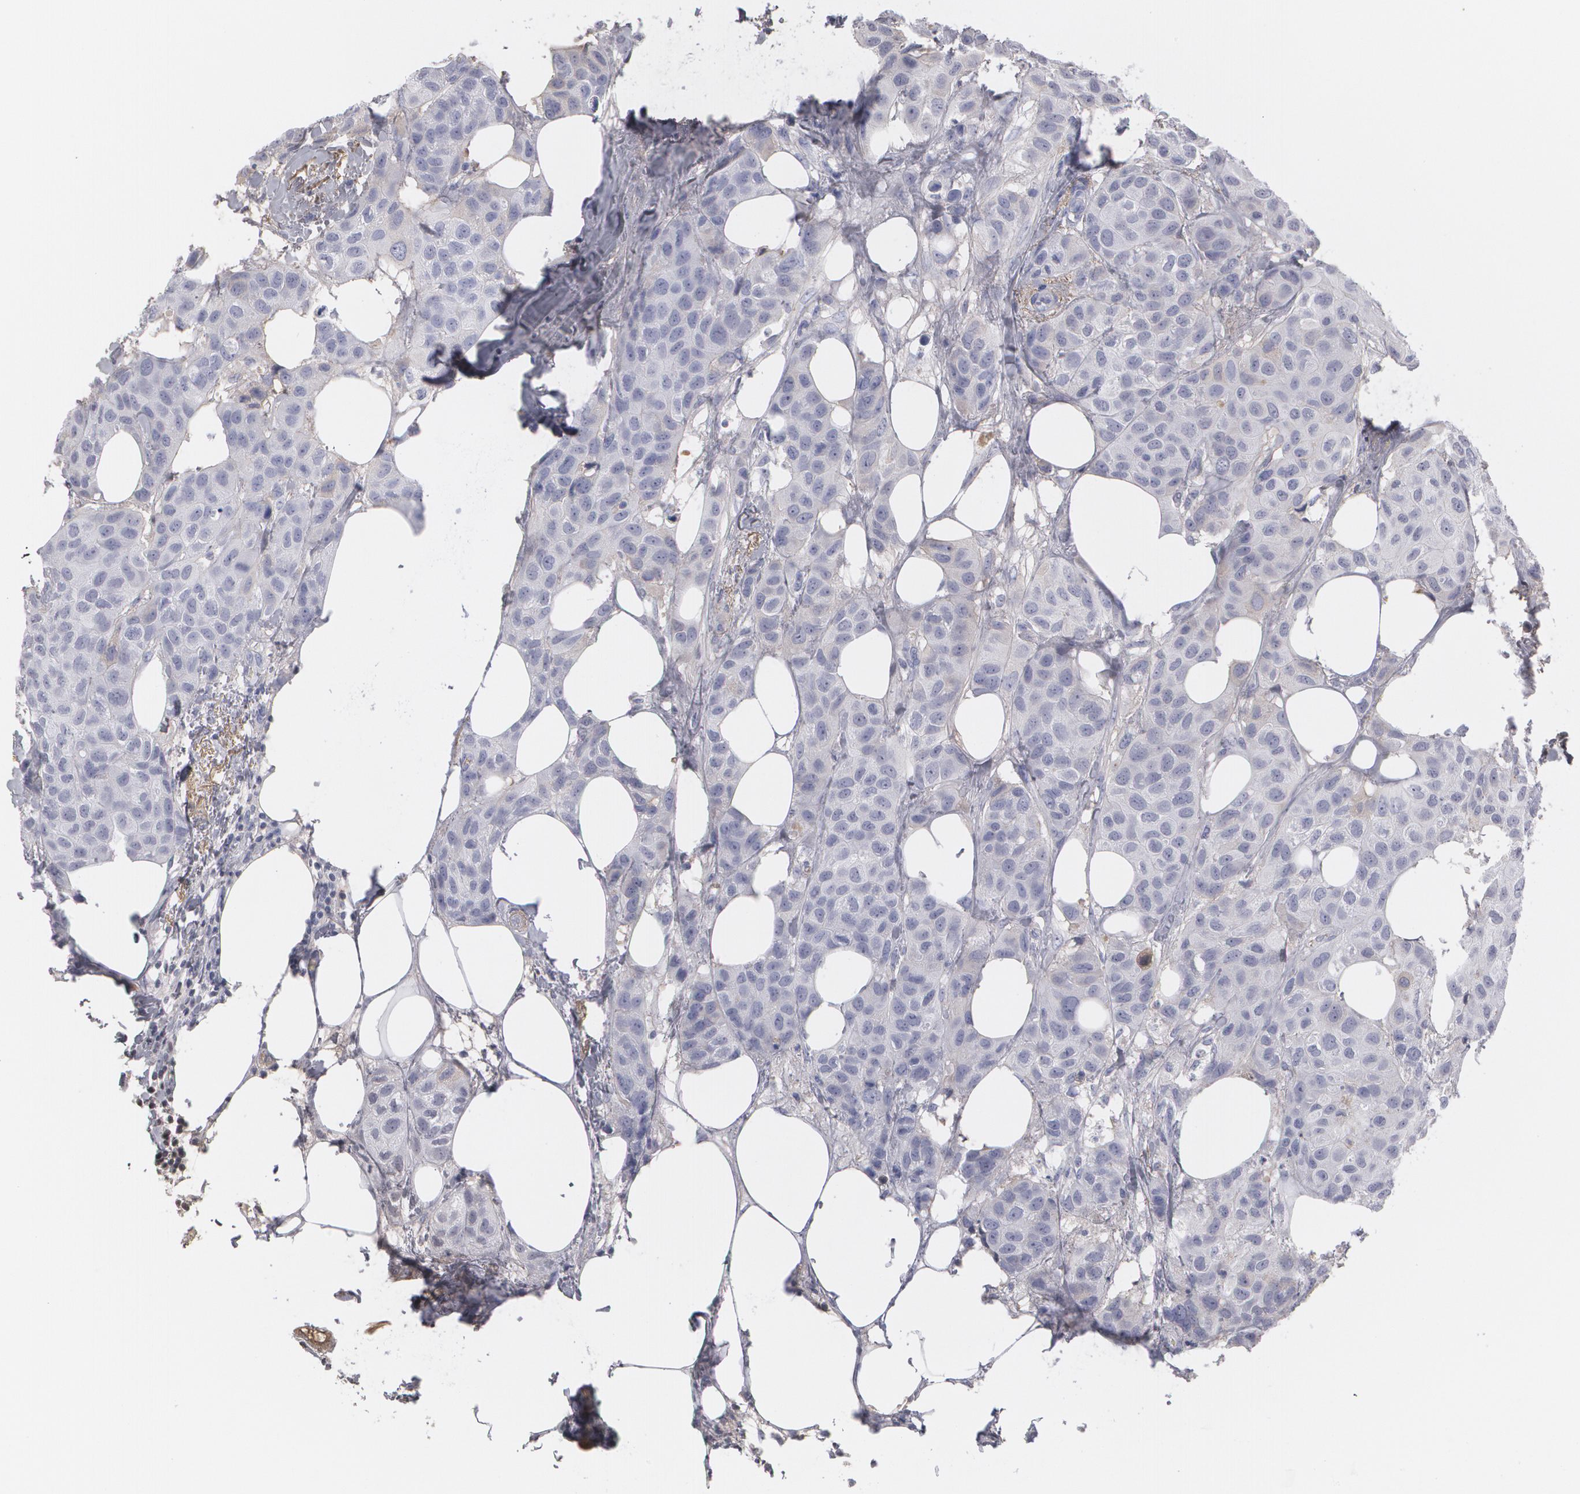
{"staining": {"intensity": "negative", "quantity": "none", "location": "none"}, "tissue": "breast cancer", "cell_type": "Tumor cells", "image_type": "cancer", "snomed": [{"axis": "morphology", "description": "Duct carcinoma"}, {"axis": "topography", "description": "Breast"}], "caption": "This is an immunohistochemistry image of infiltrating ductal carcinoma (breast). There is no positivity in tumor cells.", "gene": "SERPINA1", "patient": {"sex": "female", "age": 68}}